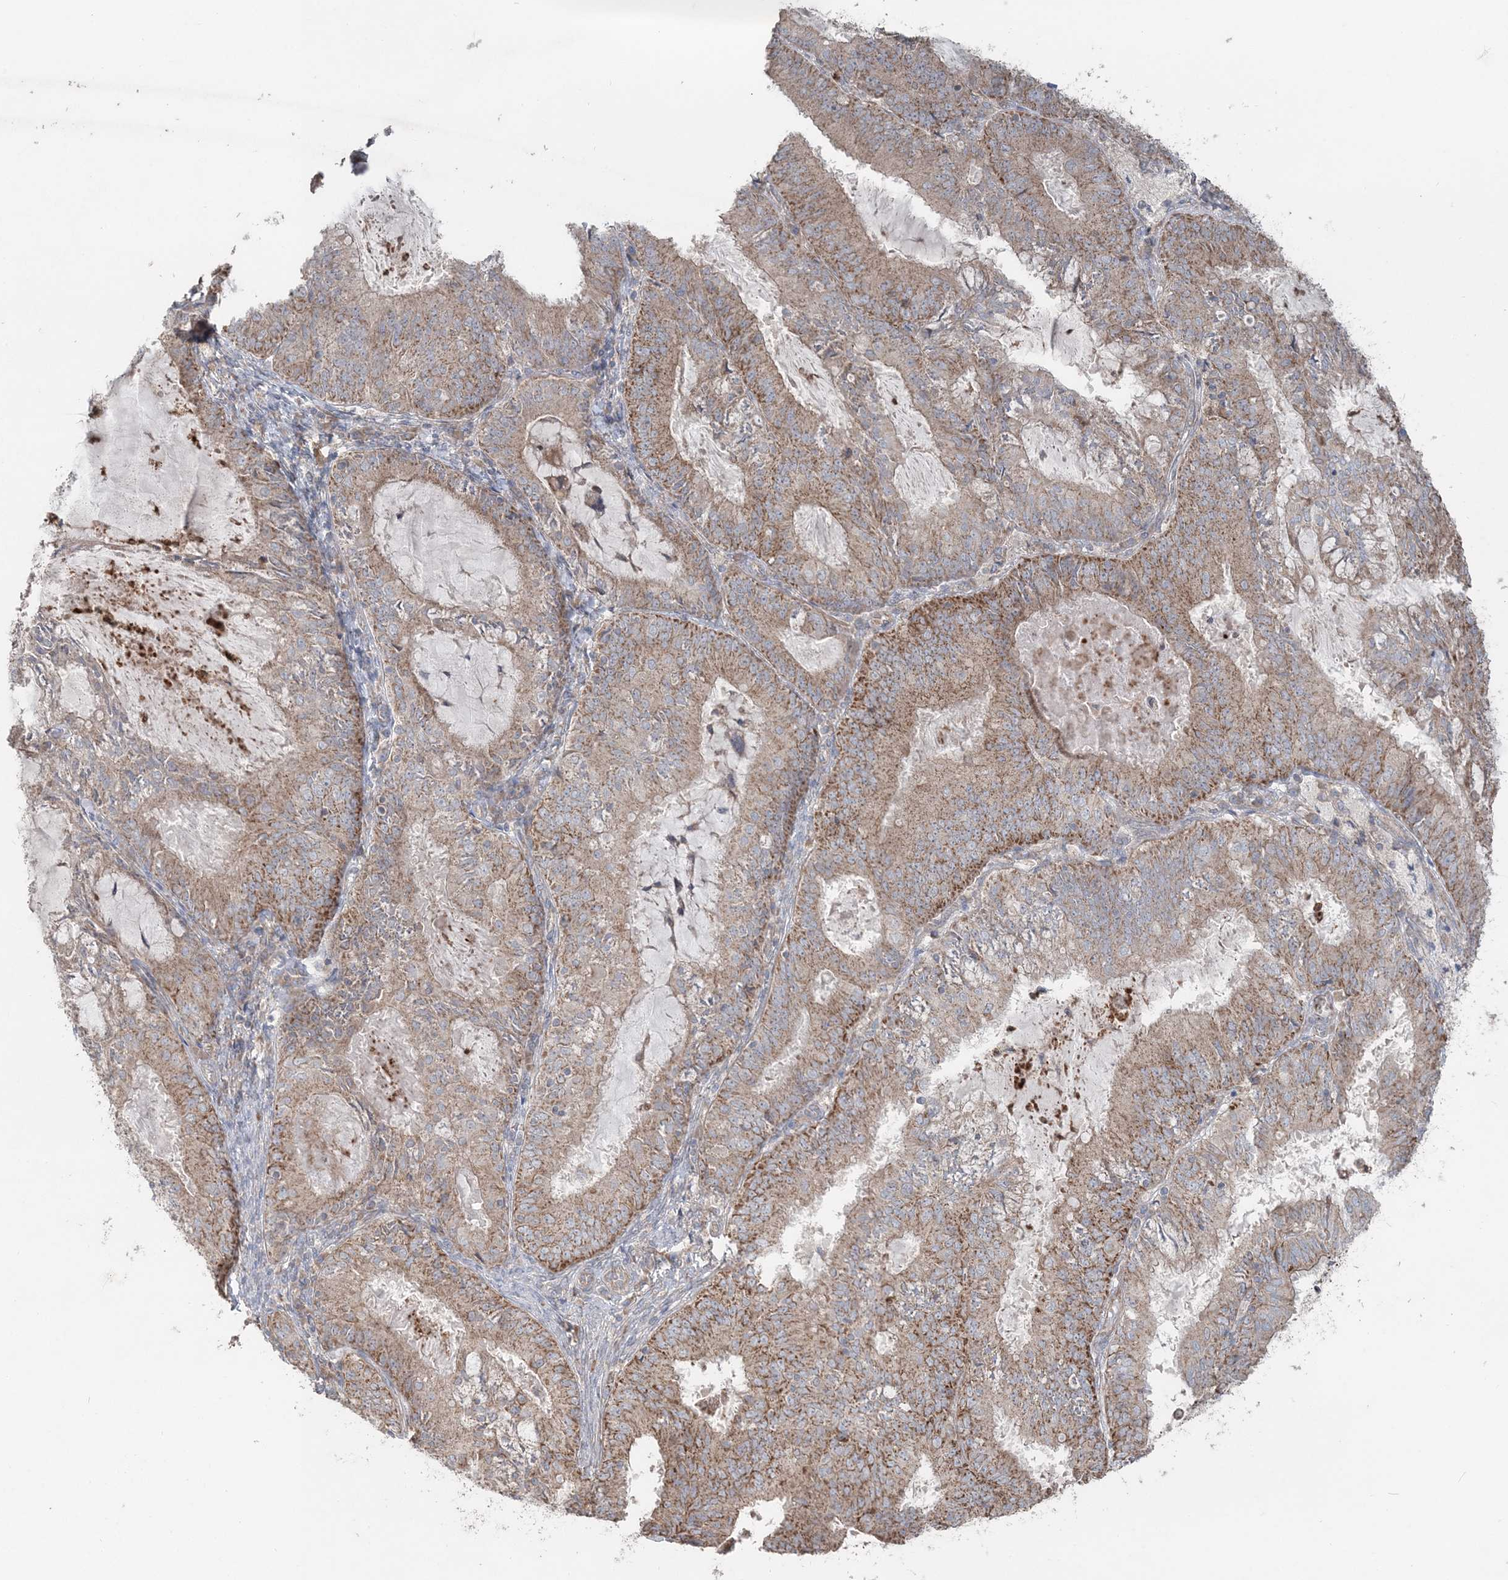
{"staining": {"intensity": "moderate", "quantity": ">75%", "location": "cytoplasmic/membranous"}, "tissue": "endometrial cancer", "cell_type": "Tumor cells", "image_type": "cancer", "snomed": [{"axis": "morphology", "description": "Adenocarcinoma, NOS"}, {"axis": "topography", "description": "Endometrium"}], "caption": "Immunohistochemical staining of human adenocarcinoma (endometrial) exhibits moderate cytoplasmic/membranous protein staining in about >75% of tumor cells.", "gene": "LRPPRC", "patient": {"sex": "female", "age": 57}}